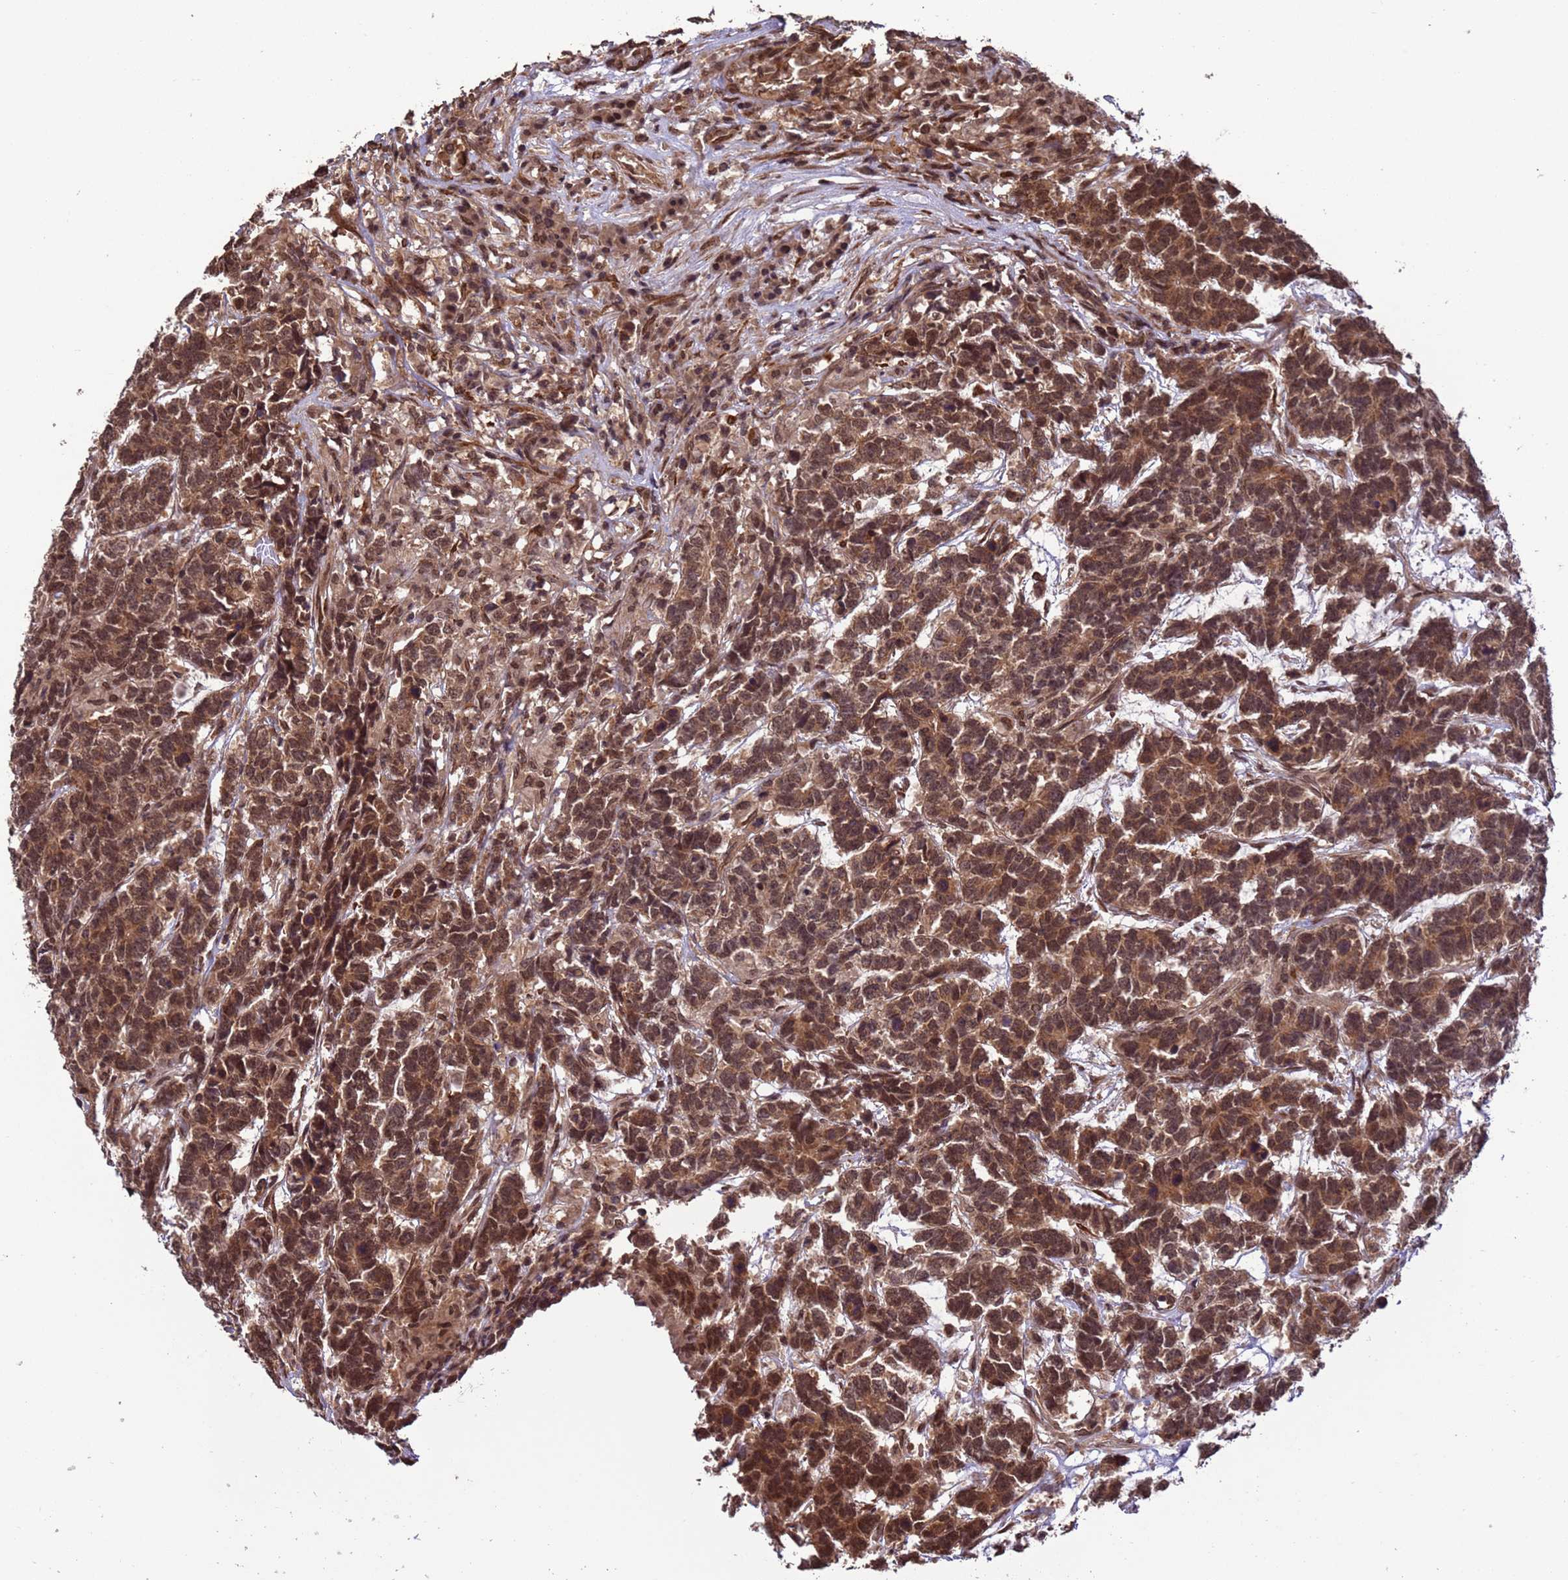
{"staining": {"intensity": "moderate", "quantity": ">75%", "location": "cytoplasmic/membranous,nuclear"}, "tissue": "testis cancer", "cell_type": "Tumor cells", "image_type": "cancer", "snomed": [{"axis": "morphology", "description": "Carcinoma, Embryonal, NOS"}, {"axis": "topography", "description": "Testis"}], "caption": "IHC image of neoplastic tissue: testis embryonal carcinoma stained using IHC reveals medium levels of moderate protein expression localized specifically in the cytoplasmic/membranous and nuclear of tumor cells, appearing as a cytoplasmic/membranous and nuclear brown color.", "gene": "VSTM4", "patient": {"sex": "male", "age": 26}}